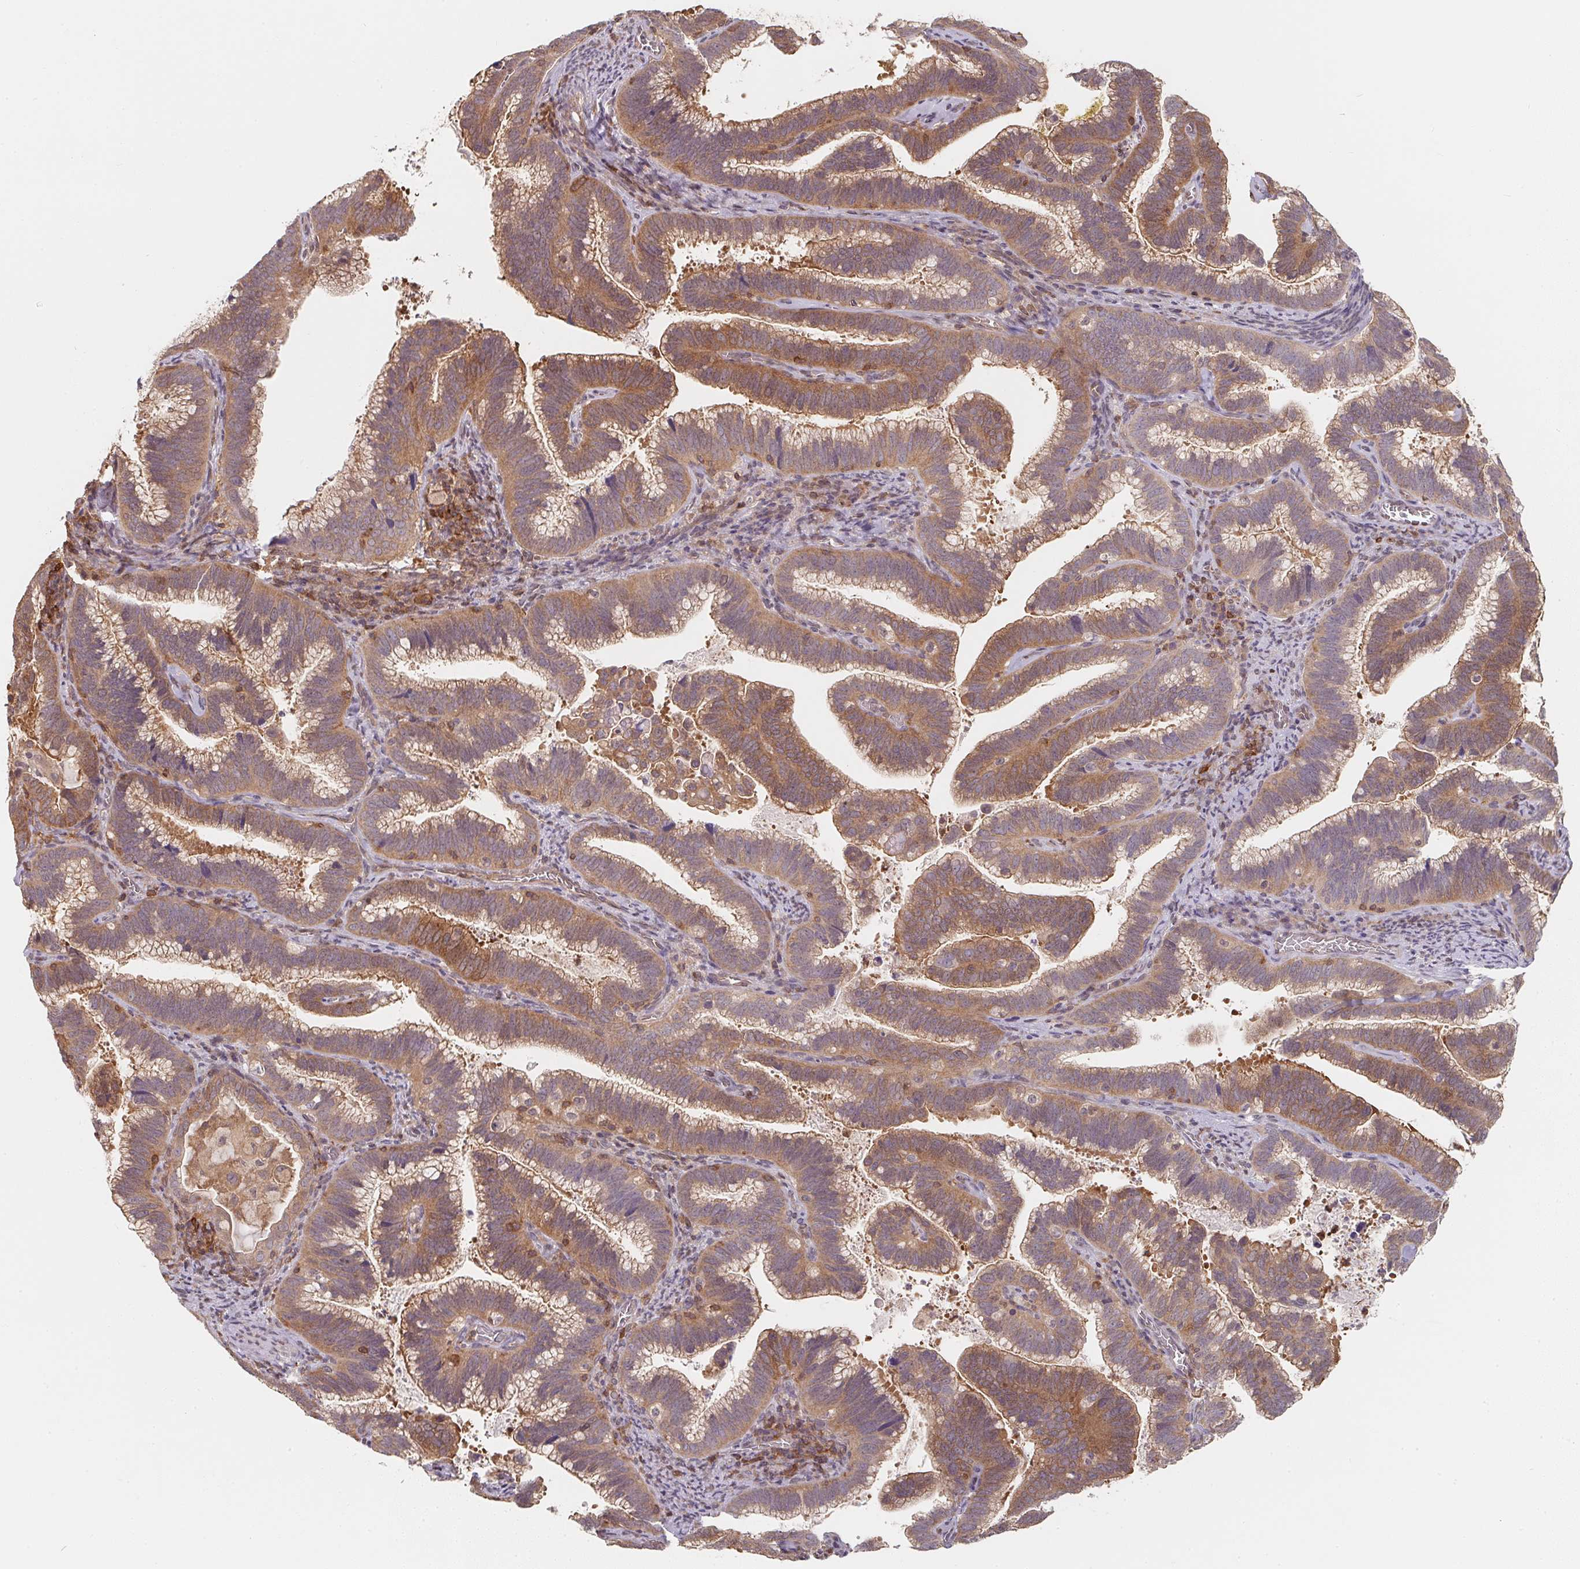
{"staining": {"intensity": "moderate", "quantity": ">75%", "location": "cytoplasmic/membranous"}, "tissue": "cervical cancer", "cell_type": "Tumor cells", "image_type": "cancer", "snomed": [{"axis": "morphology", "description": "Adenocarcinoma, NOS"}, {"axis": "topography", "description": "Cervix"}], "caption": "Adenocarcinoma (cervical) stained for a protein displays moderate cytoplasmic/membranous positivity in tumor cells.", "gene": "ANKRD13A", "patient": {"sex": "female", "age": 61}}